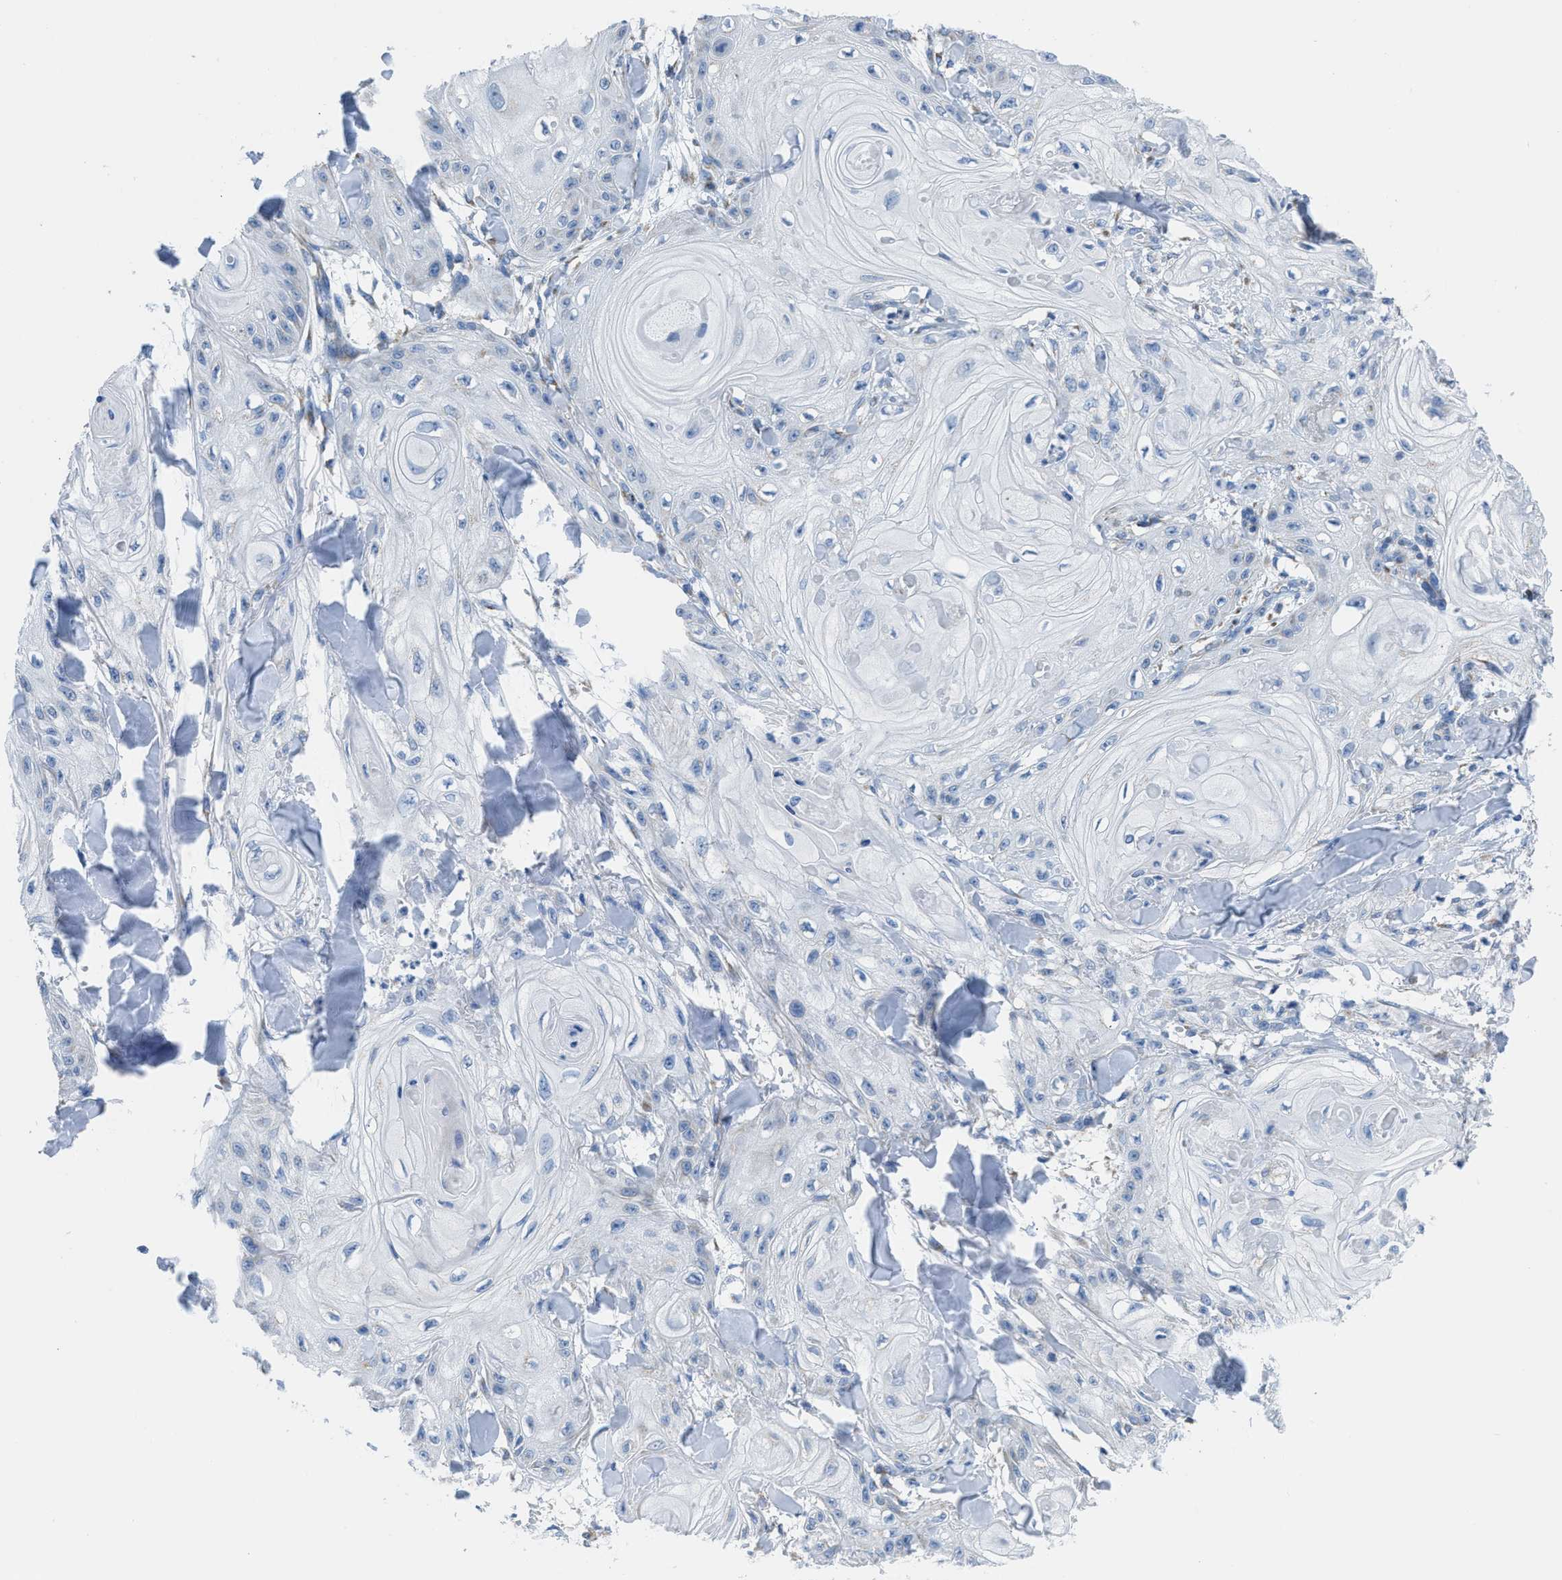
{"staining": {"intensity": "negative", "quantity": "none", "location": "none"}, "tissue": "skin cancer", "cell_type": "Tumor cells", "image_type": "cancer", "snomed": [{"axis": "morphology", "description": "Squamous cell carcinoma, NOS"}, {"axis": "topography", "description": "Skin"}], "caption": "Squamous cell carcinoma (skin) was stained to show a protein in brown. There is no significant positivity in tumor cells.", "gene": "ETFB", "patient": {"sex": "male", "age": 74}}